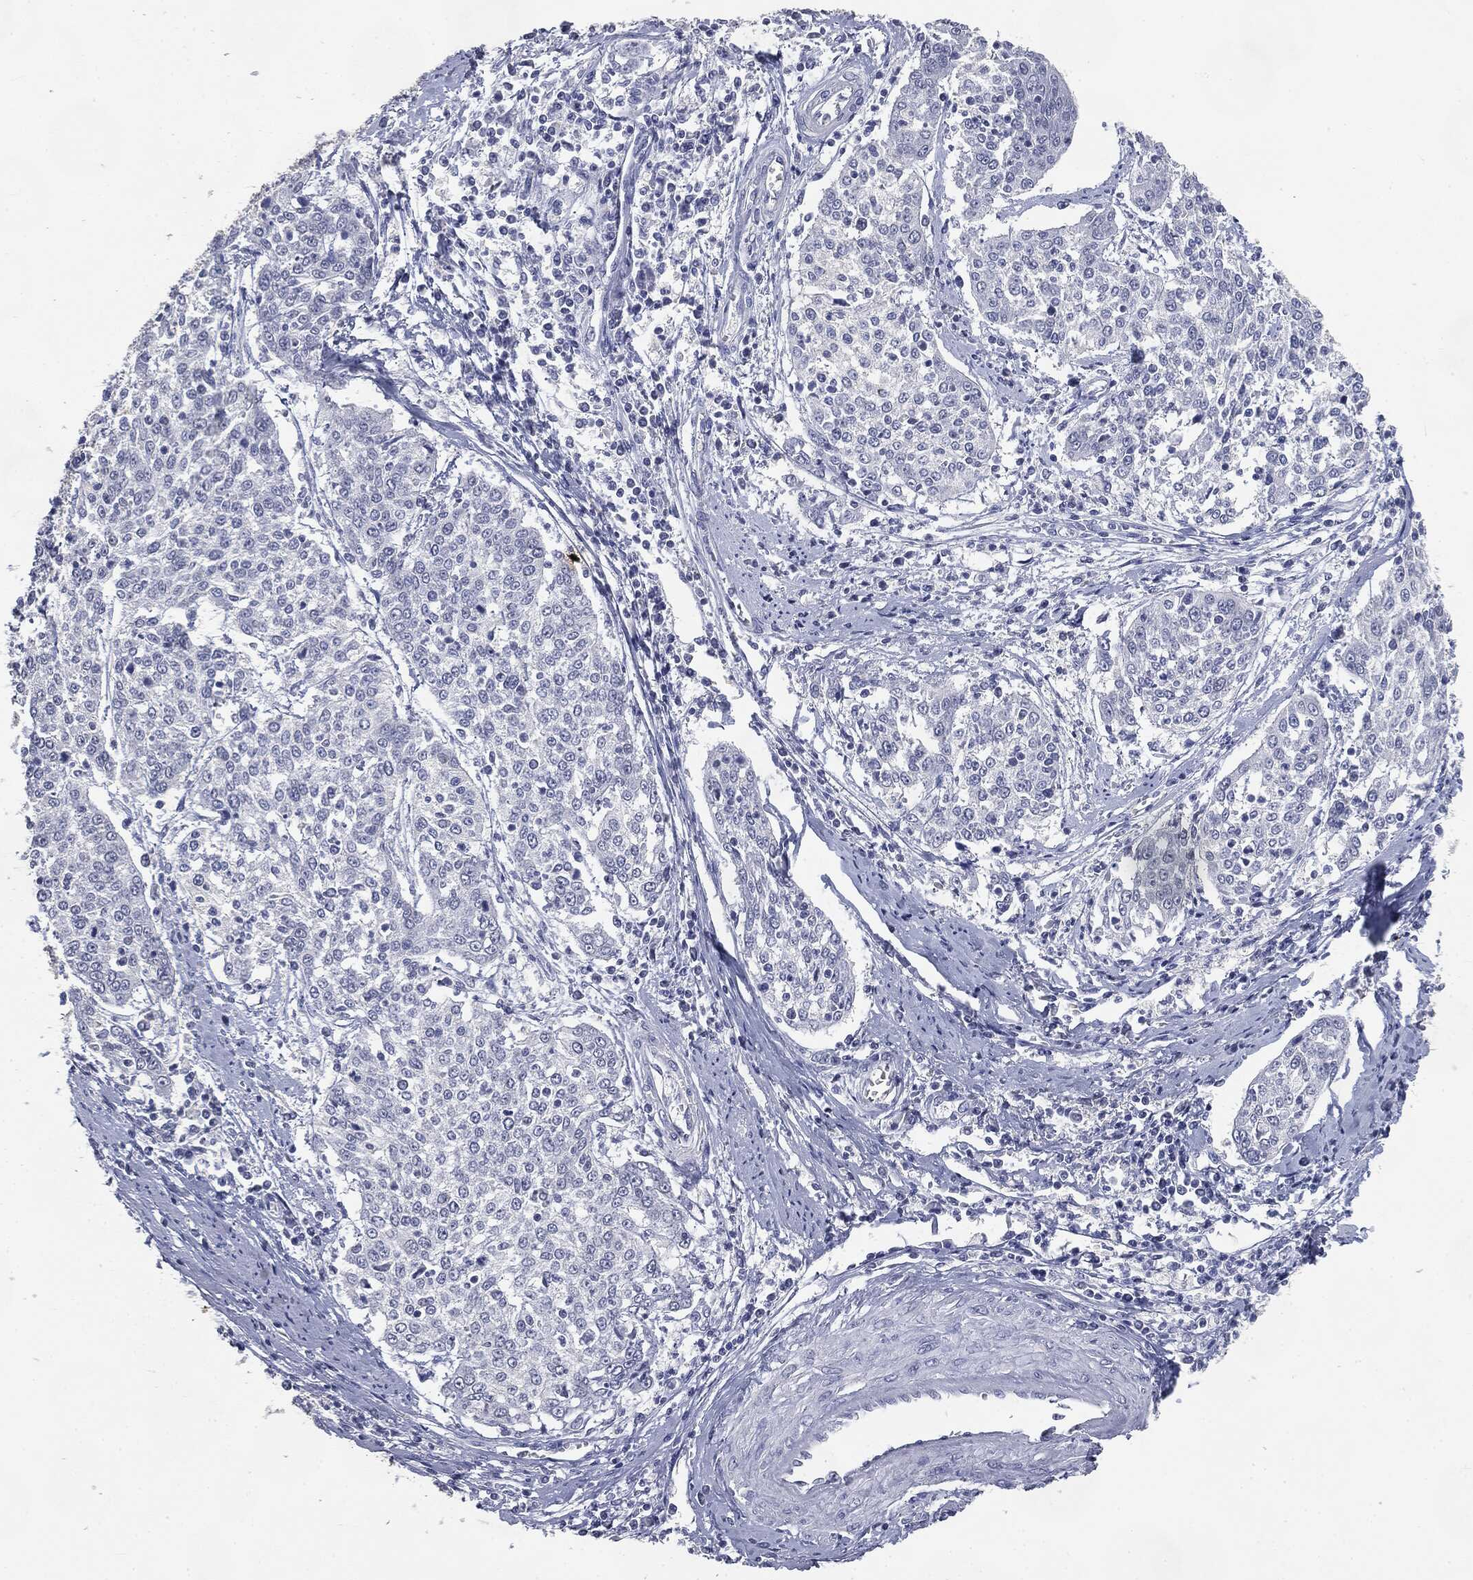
{"staining": {"intensity": "negative", "quantity": "none", "location": "none"}, "tissue": "cervical cancer", "cell_type": "Tumor cells", "image_type": "cancer", "snomed": [{"axis": "morphology", "description": "Squamous cell carcinoma, NOS"}, {"axis": "topography", "description": "Cervix"}], "caption": "This is an immunohistochemistry (IHC) photomicrograph of human cervical cancer (squamous cell carcinoma). There is no positivity in tumor cells.", "gene": "SLC2A2", "patient": {"sex": "female", "age": 41}}